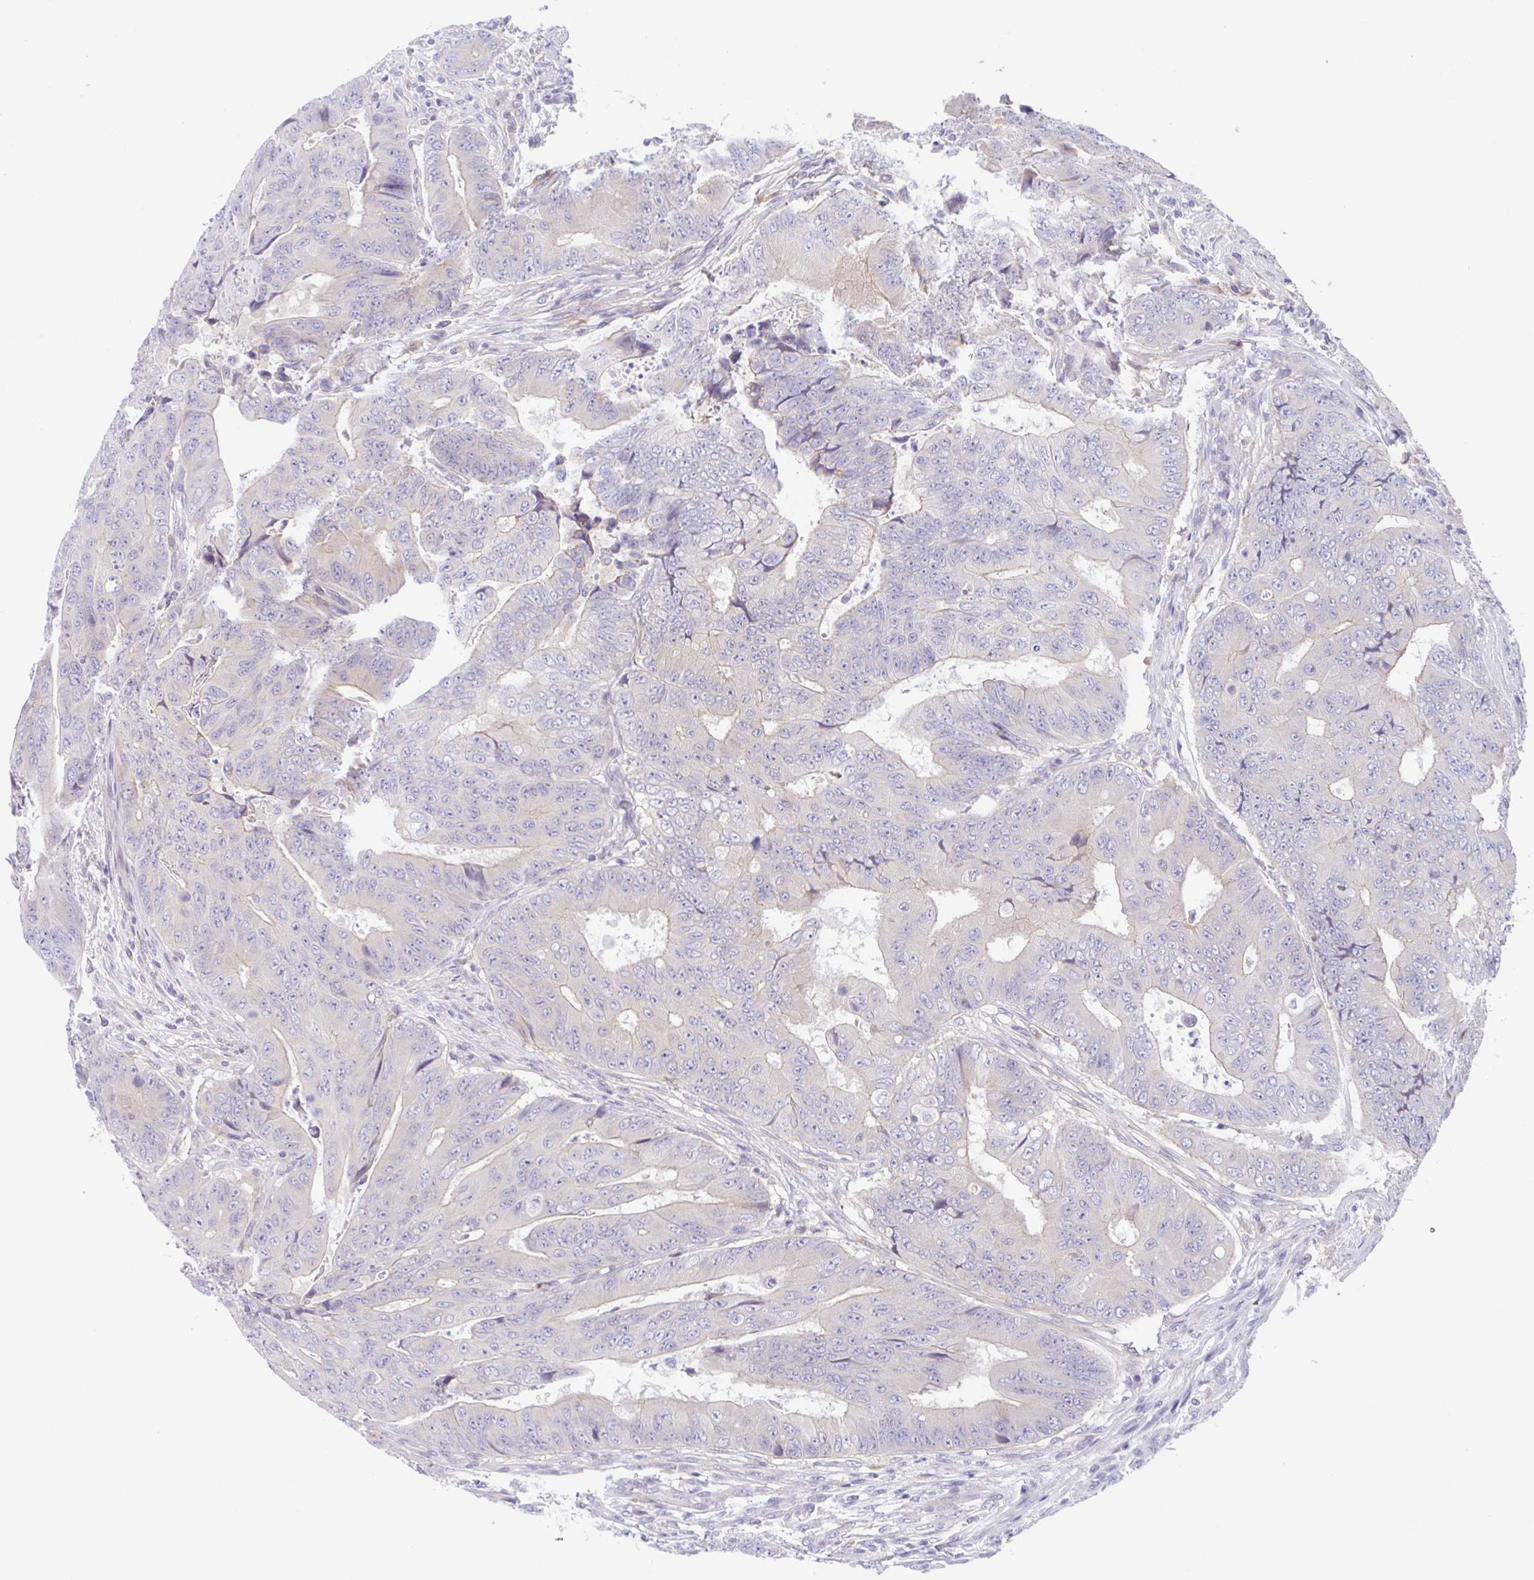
{"staining": {"intensity": "negative", "quantity": "none", "location": "none"}, "tissue": "colorectal cancer", "cell_type": "Tumor cells", "image_type": "cancer", "snomed": [{"axis": "morphology", "description": "Adenocarcinoma, NOS"}, {"axis": "topography", "description": "Colon"}], "caption": "High magnification brightfield microscopy of adenocarcinoma (colorectal) stained with DAB (brown) and counterstained with hematoxylin (blue): tumor cells show no significant expression. The staining was performed using DAB (3,3'-diaminobenzidine) to visualize the protein expression in brown, while the nuclei were stained in blue with hematoxylin (Magnification: 20x).", "gene": "TMEM86A", "patient": {"sex": "female", "age": 48}}